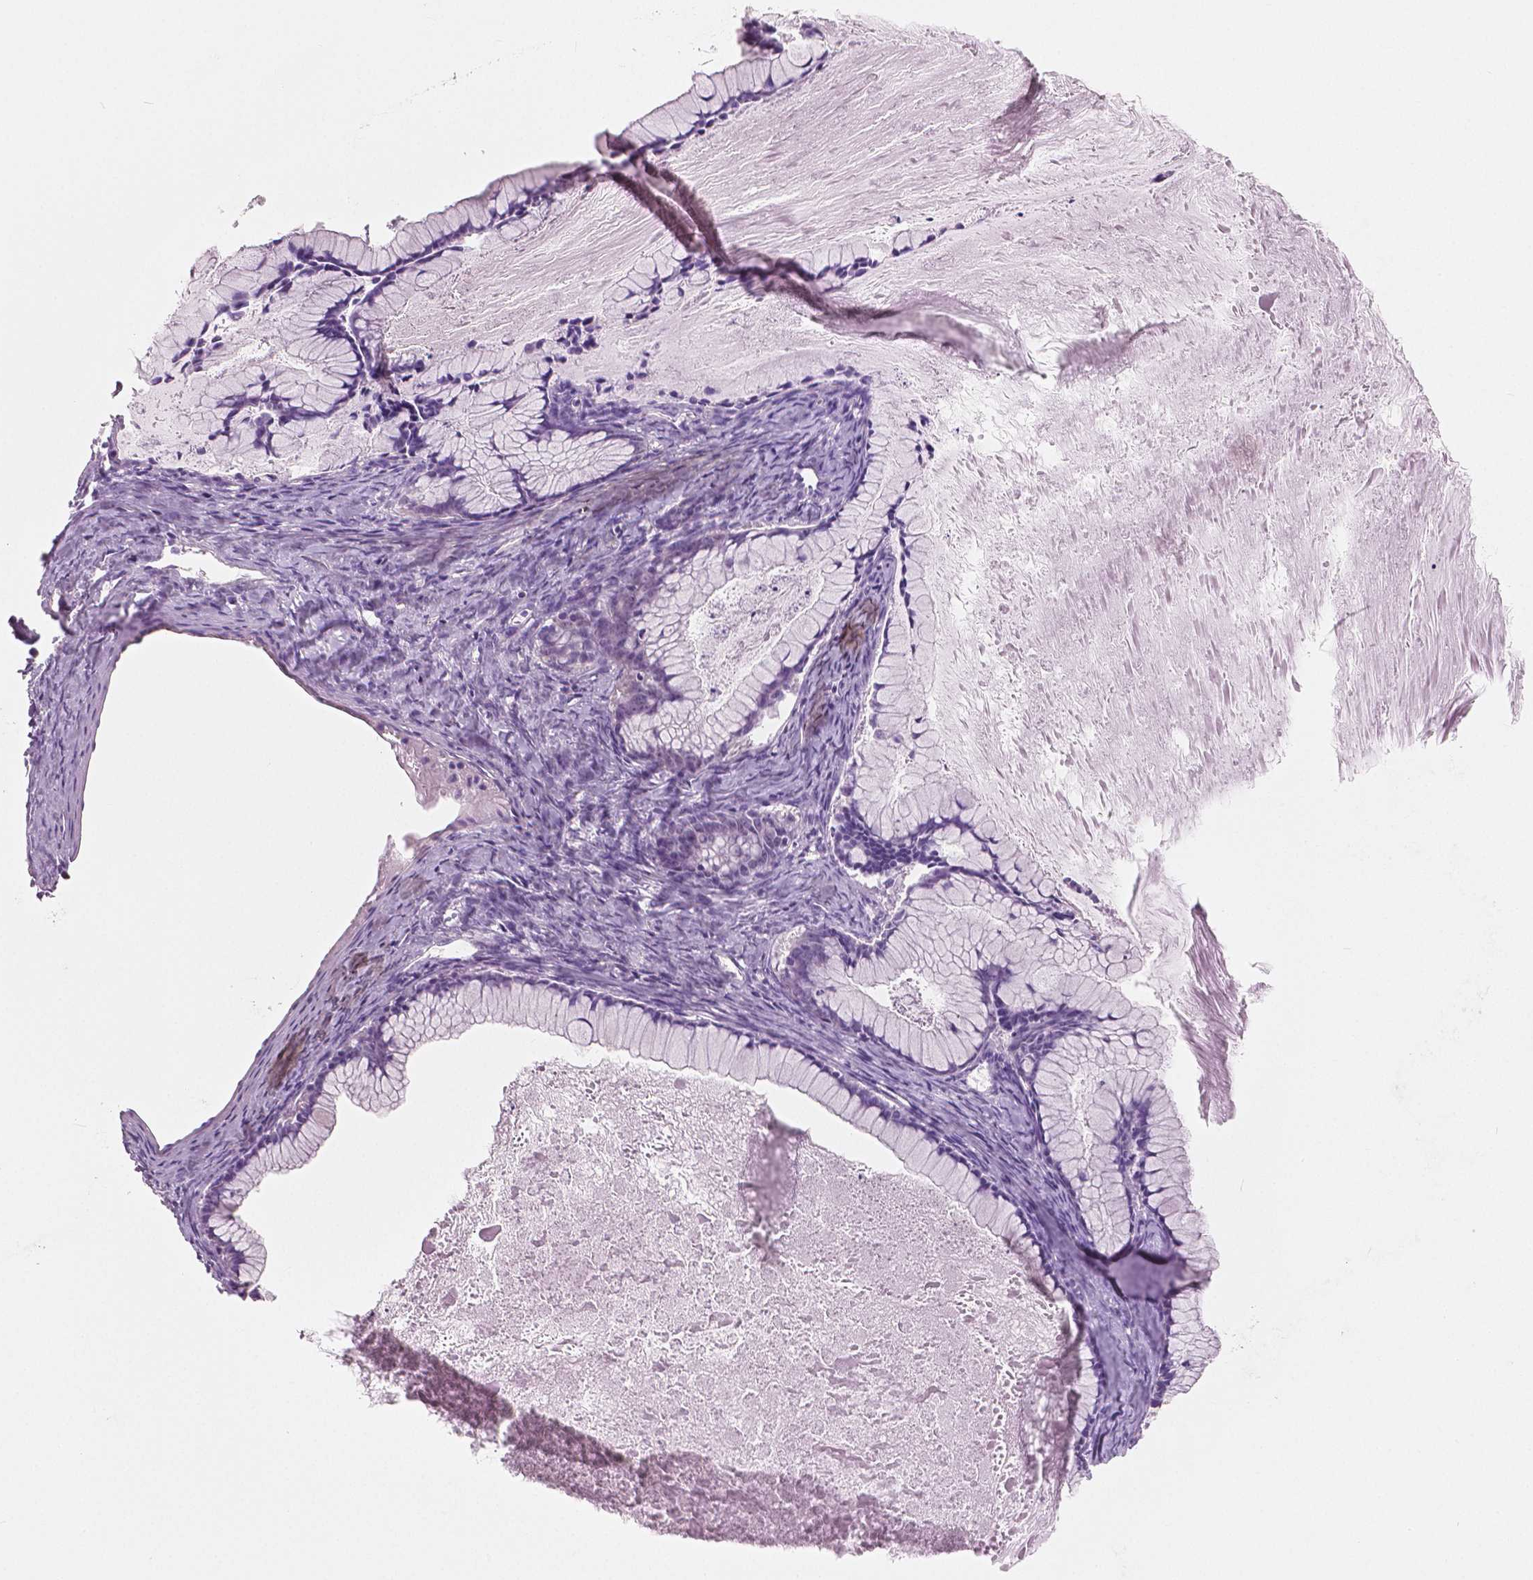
{"staining": {"intensity": "negative", "quantity": "none", "location": "none"}, "tissue": "ovarian cancer", "cell_type": "Tumor cells", "image_type": "cancer", "snomed": [{"axis": "morphology", "description": "Cystadenocarcinoma, mucinous, NOS"}, {"axis": "topography", "description": "Ovary"}], "caption": "A histopathology image of ovarian mucinous cystadenocarcinoma stained for a protein displays no brown staining in tumor cells. (Immunohistochemistry, brightfield microscopy, high magnification).", "gene": "GALM", "patient": {"sex": "female", "age": 41}}